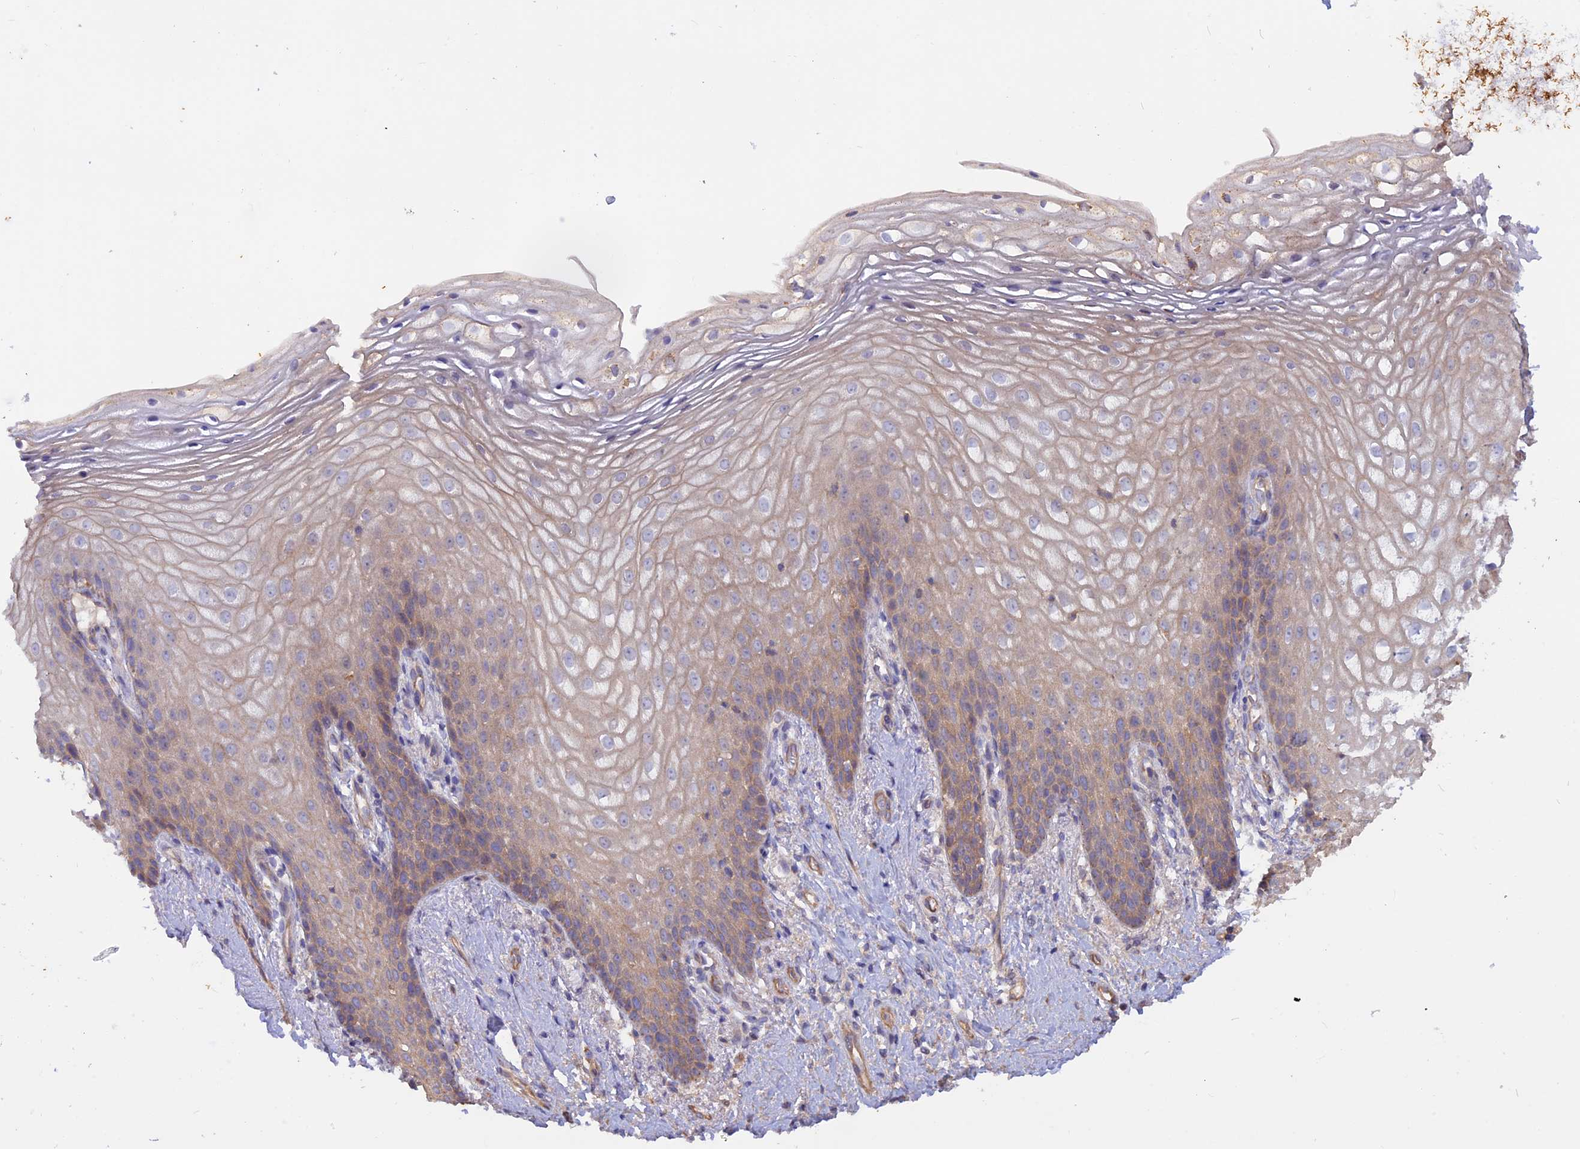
{"staining": {"intensity": "weak", "quantity": "<25%", "location": "cytoplasmic/membranous"}, "tissue": "vagina", "cell_type": "Squamous epithelial cells", "image_type": "normal", "snomed": [{"axis": "morphology", "description": "Normal tissue, NOS"}, {"axis": "topography", "description": "Vagina"}], "caption": "A histopathology image of human vagina is negative for staining in squamous epithelial cells.", "gene": "HYCC1", "patient": {"sex": "female", "age": 60}}